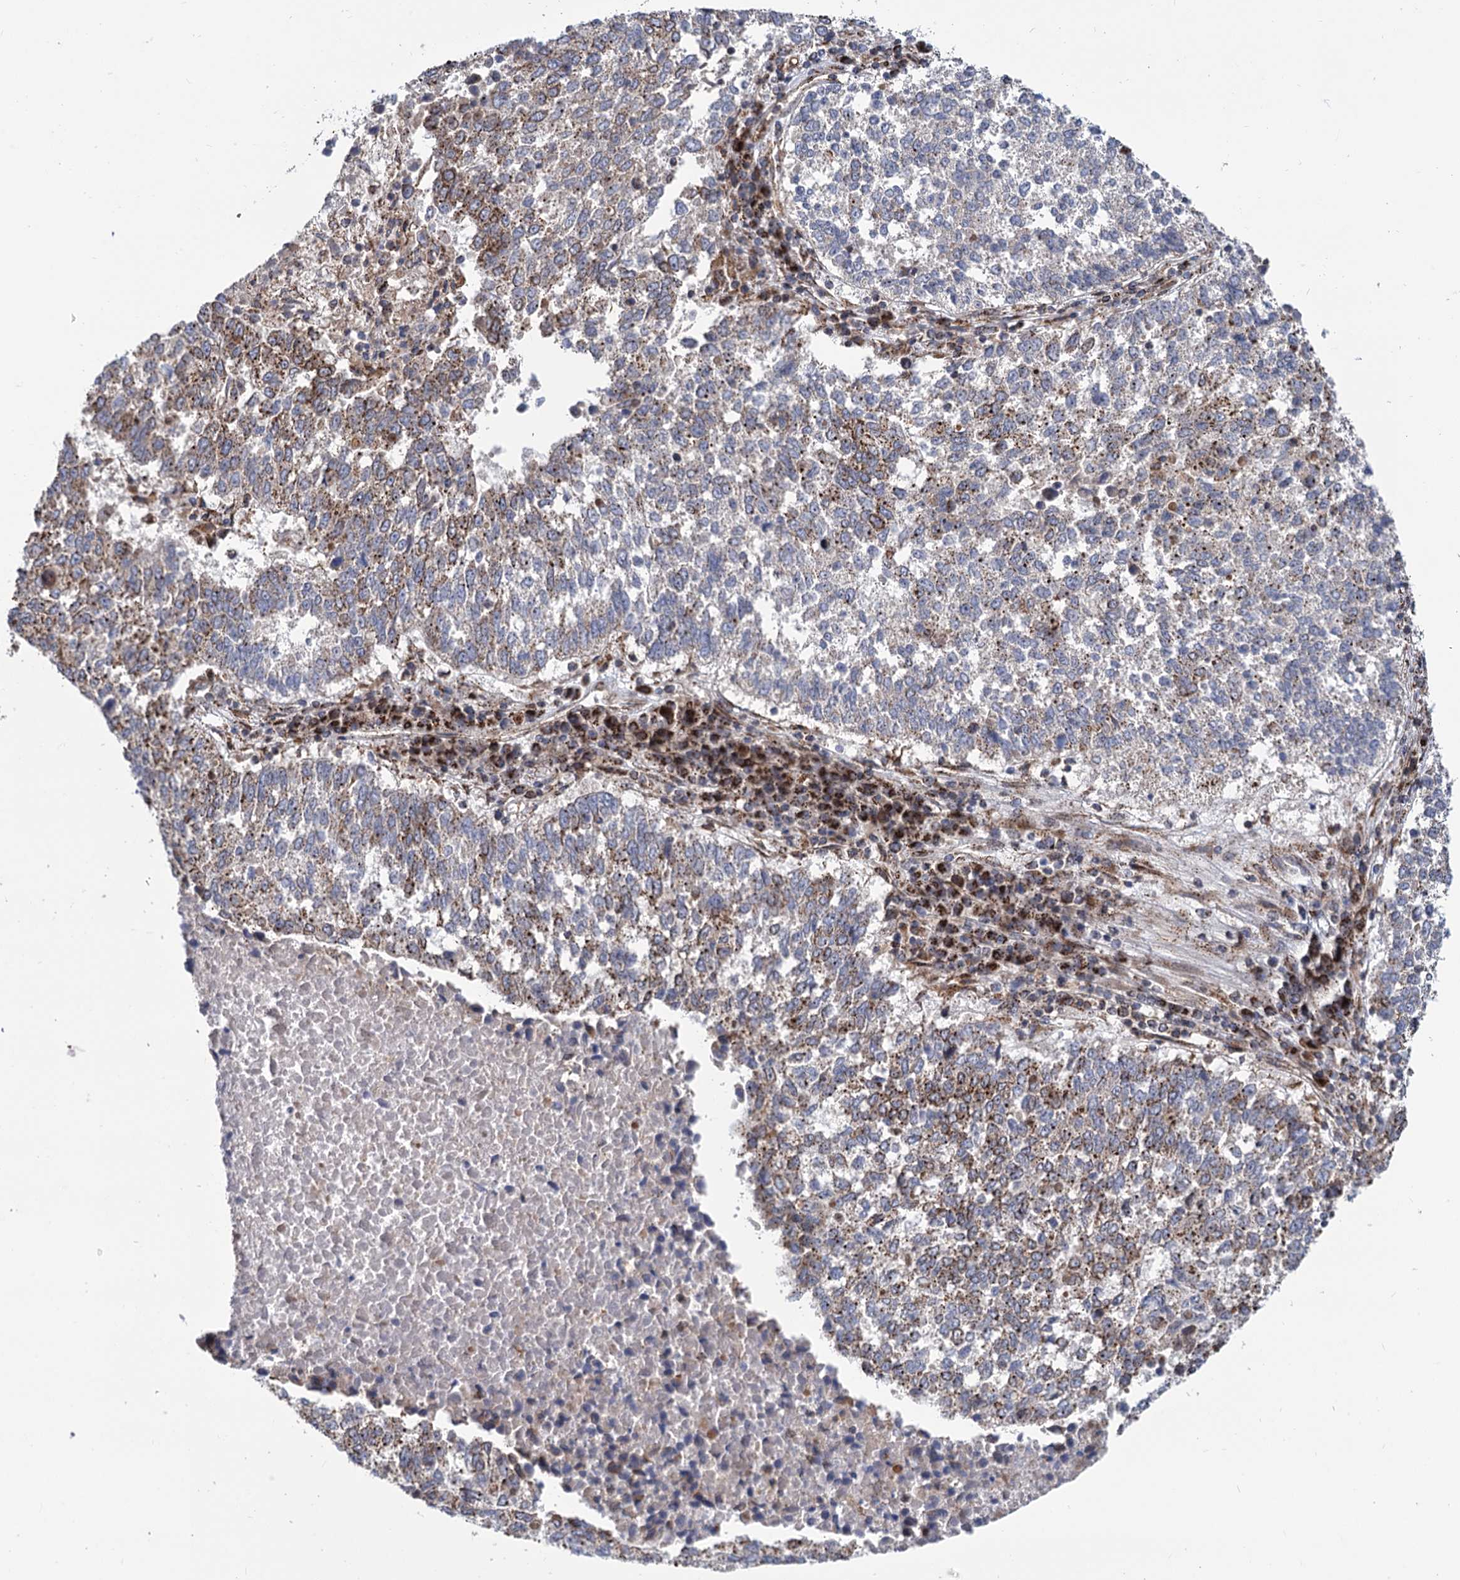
{"staining": {"intensity": "moderate", "quantity": "25%-75%", "location": "cytoplasmic/membranous"}, "tissue": "lung cancer", "cell_type": "Tumor cells", "image_type": "cancer", "snomed": [{"axis": "morphology", "description": "Squamous cell carcinoma, NOS"}, {"axis": "topography", "description": "Lung"}], "caption": "A micrograph of human lung squamous cell carcinoma stained for a protein demonstrates moderate cytoplasmic/membranous brown staining in tumor cells.", "gene": "SUPT20H", "patient": {"sex": "male", "age": 73}}